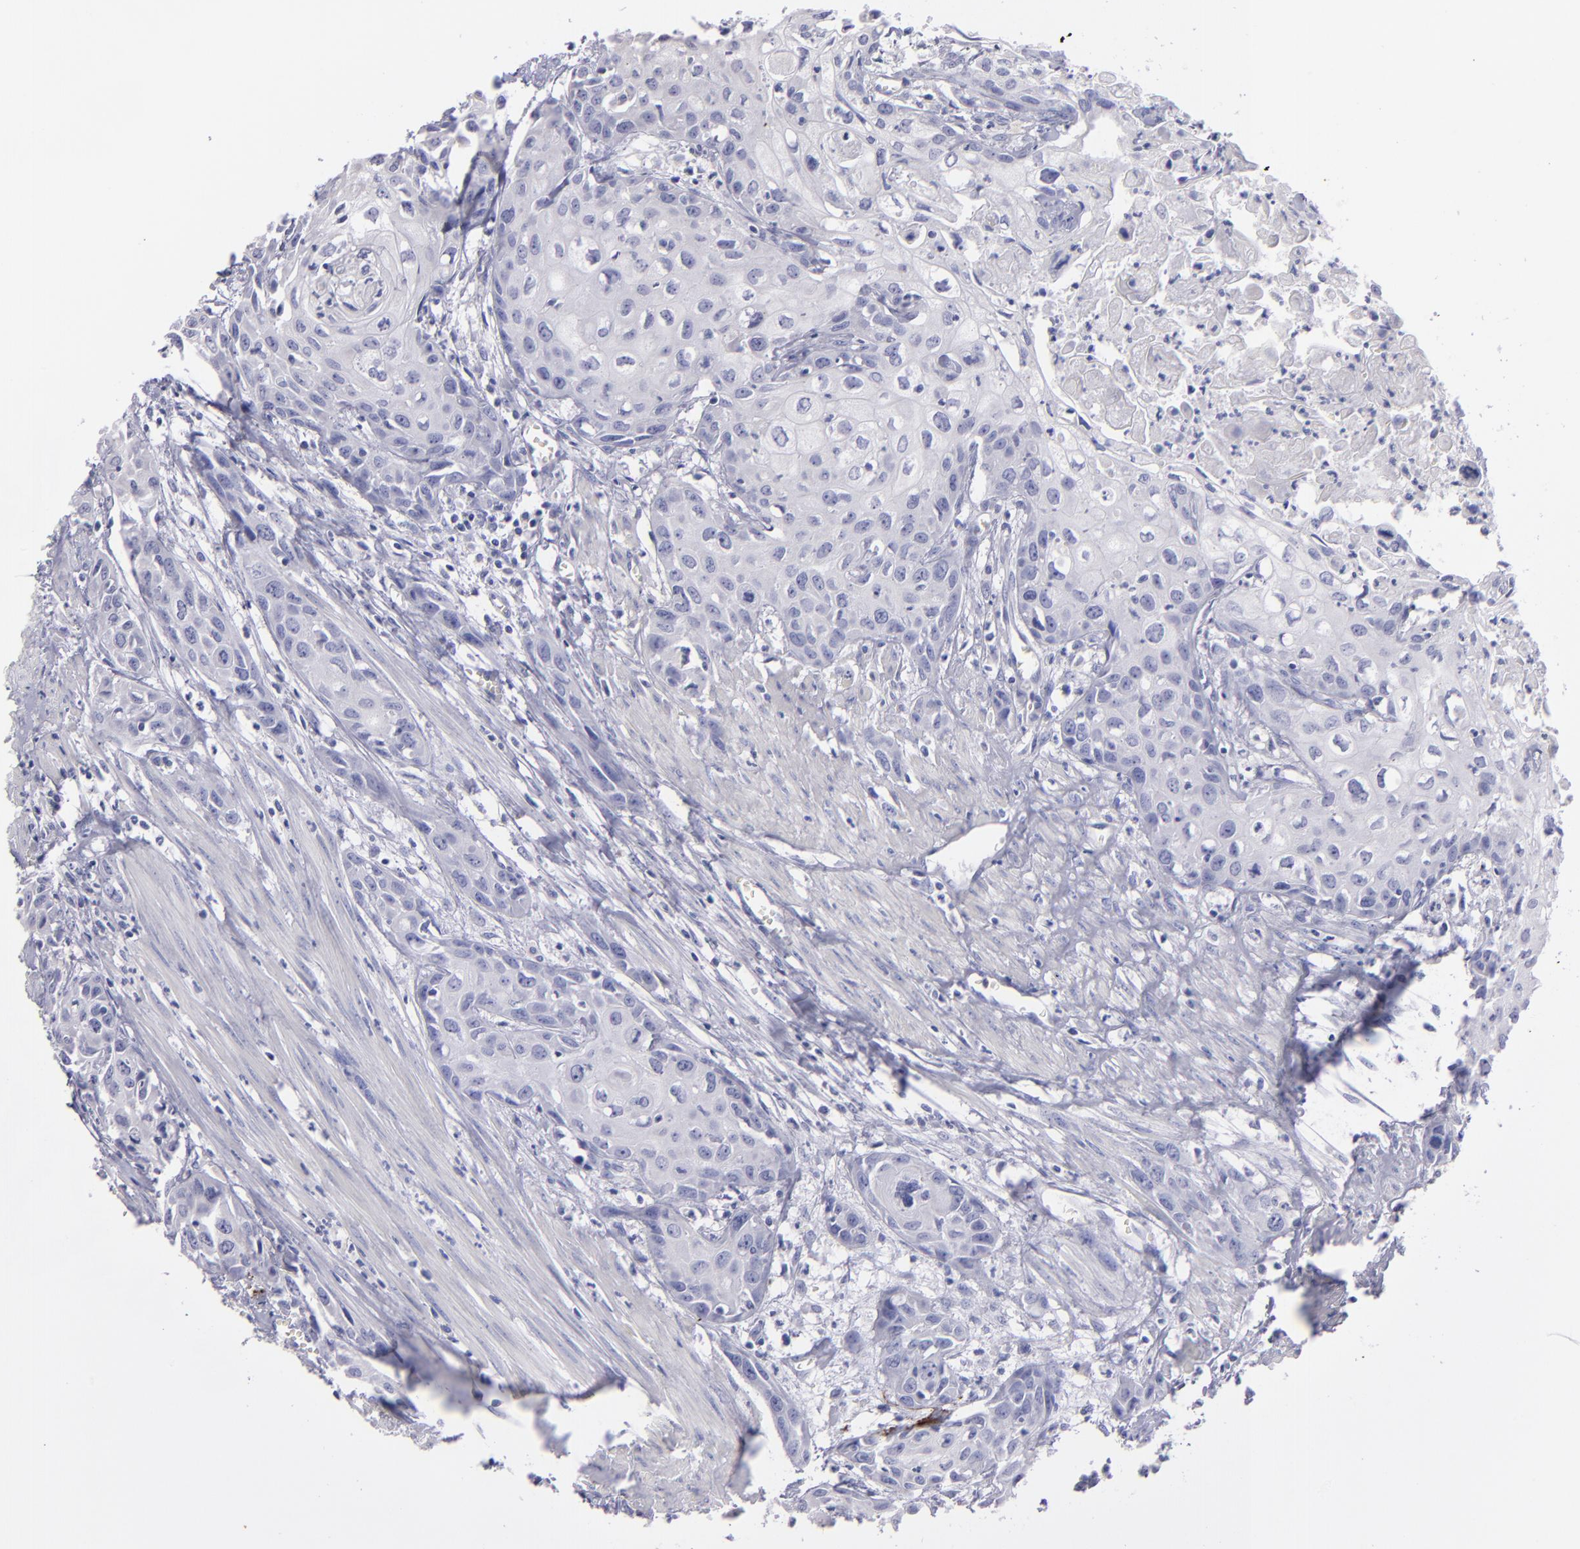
{"staining": {"intensity": "negative", "quantity": "none", "location": "none"}, "tissue": "urothelial cancer", "cell_type": "Tumor cells", "image_type": "cancer", "snomed": [{"axis": "morphology", "description": "Urothelial carcinoma, High grade"}, {"axis": "topography", "description": "Urinary bladder"}], "caption": "This is a photomicrograph of IHC staining of urothelial cancer, which shows no expression in tumor cells.", "gene": "SNAP25", "patient": {"sex": "male", "age": 54}}